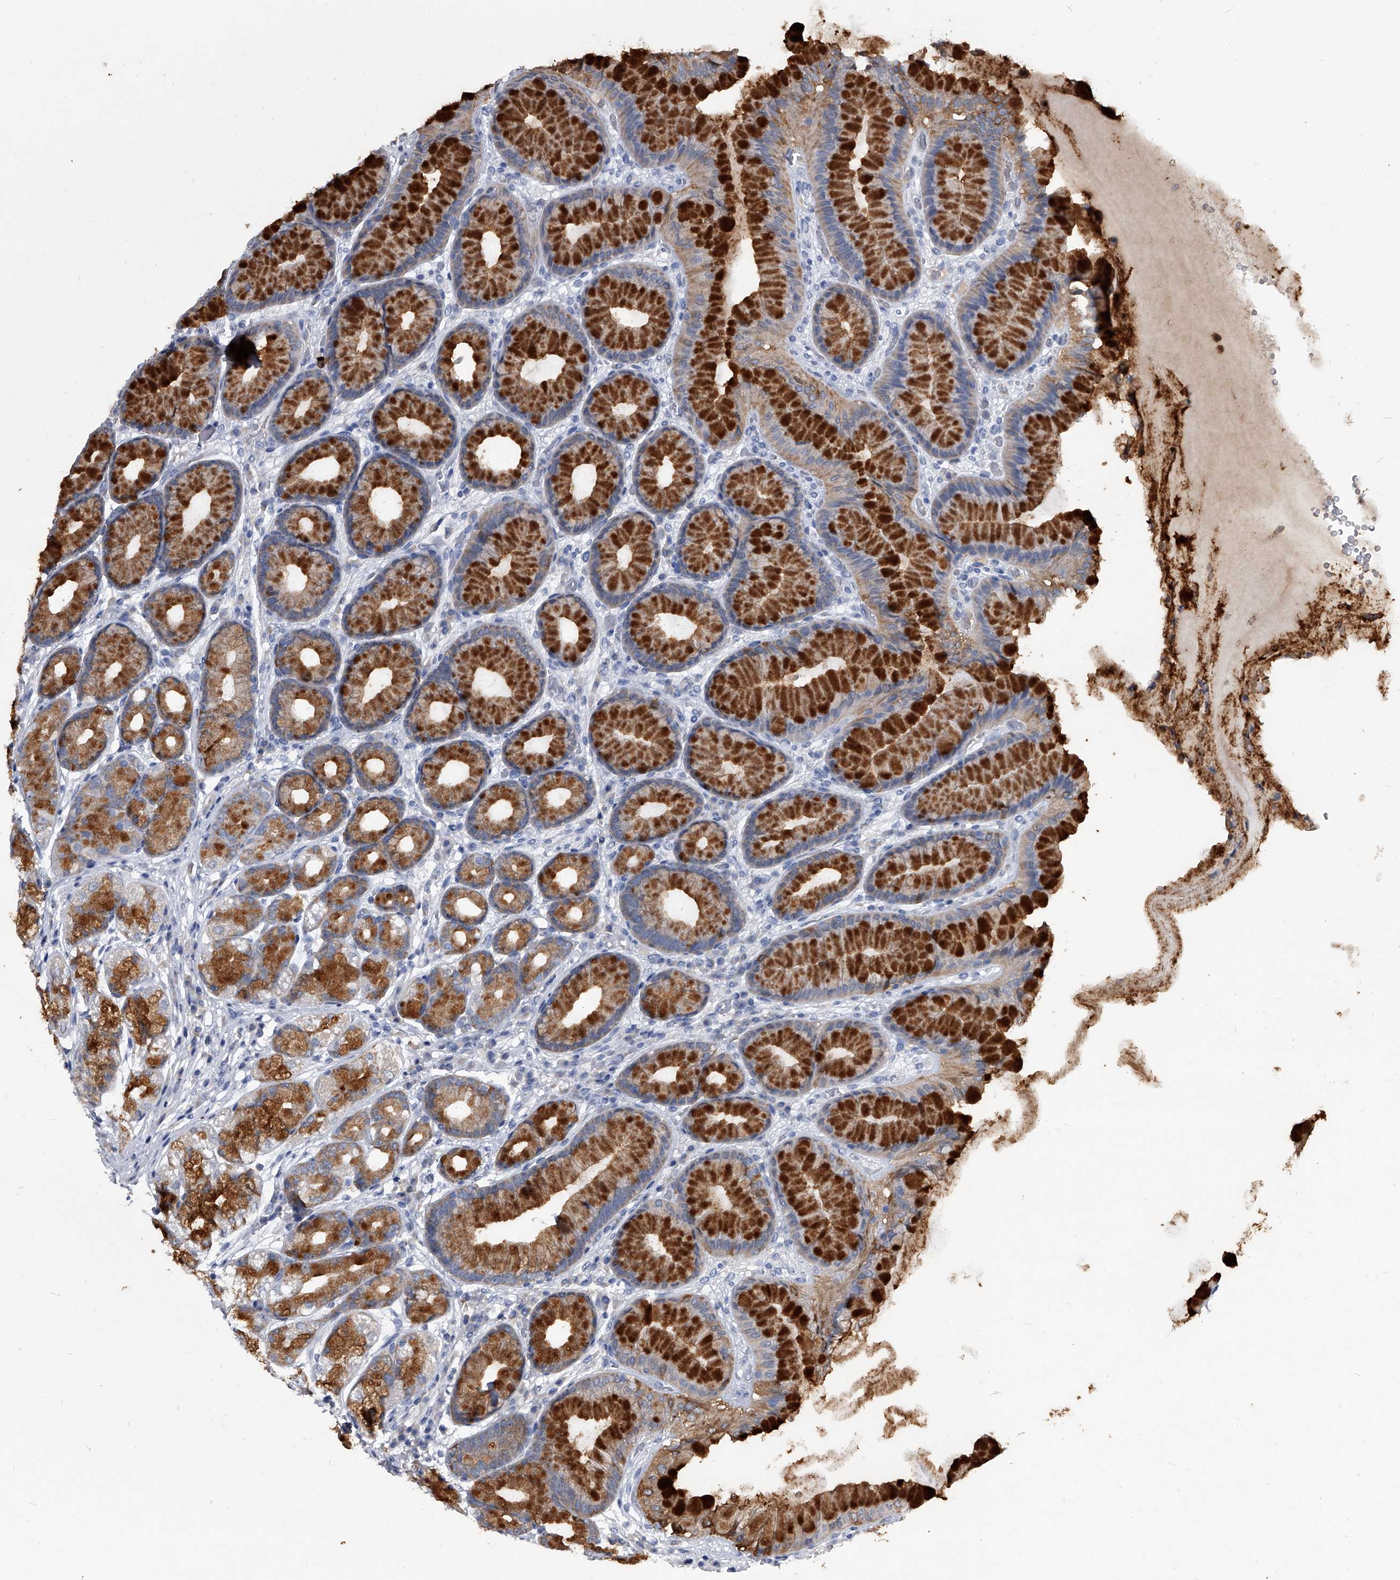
{"staining": {"intensity": "strong", "quantity": ">75%", "location": "cytoplasmic/membranous"}, "tissue": "stomach", "cell_type": "Glandular cells", "image_type": "normal", "snomed": [{"axis": "morphology", "description": "Normal tissue, NOS"}, {"axis": "topography", "description": "Stomach"}], "caption": "Strong cytoplasmic/membranous expression for a protein is identified in approximately >75% of glandular cells of normal stomach using IHC.", "gene": "BCAS1", "patient": {"sex": "male", "age": 57}}